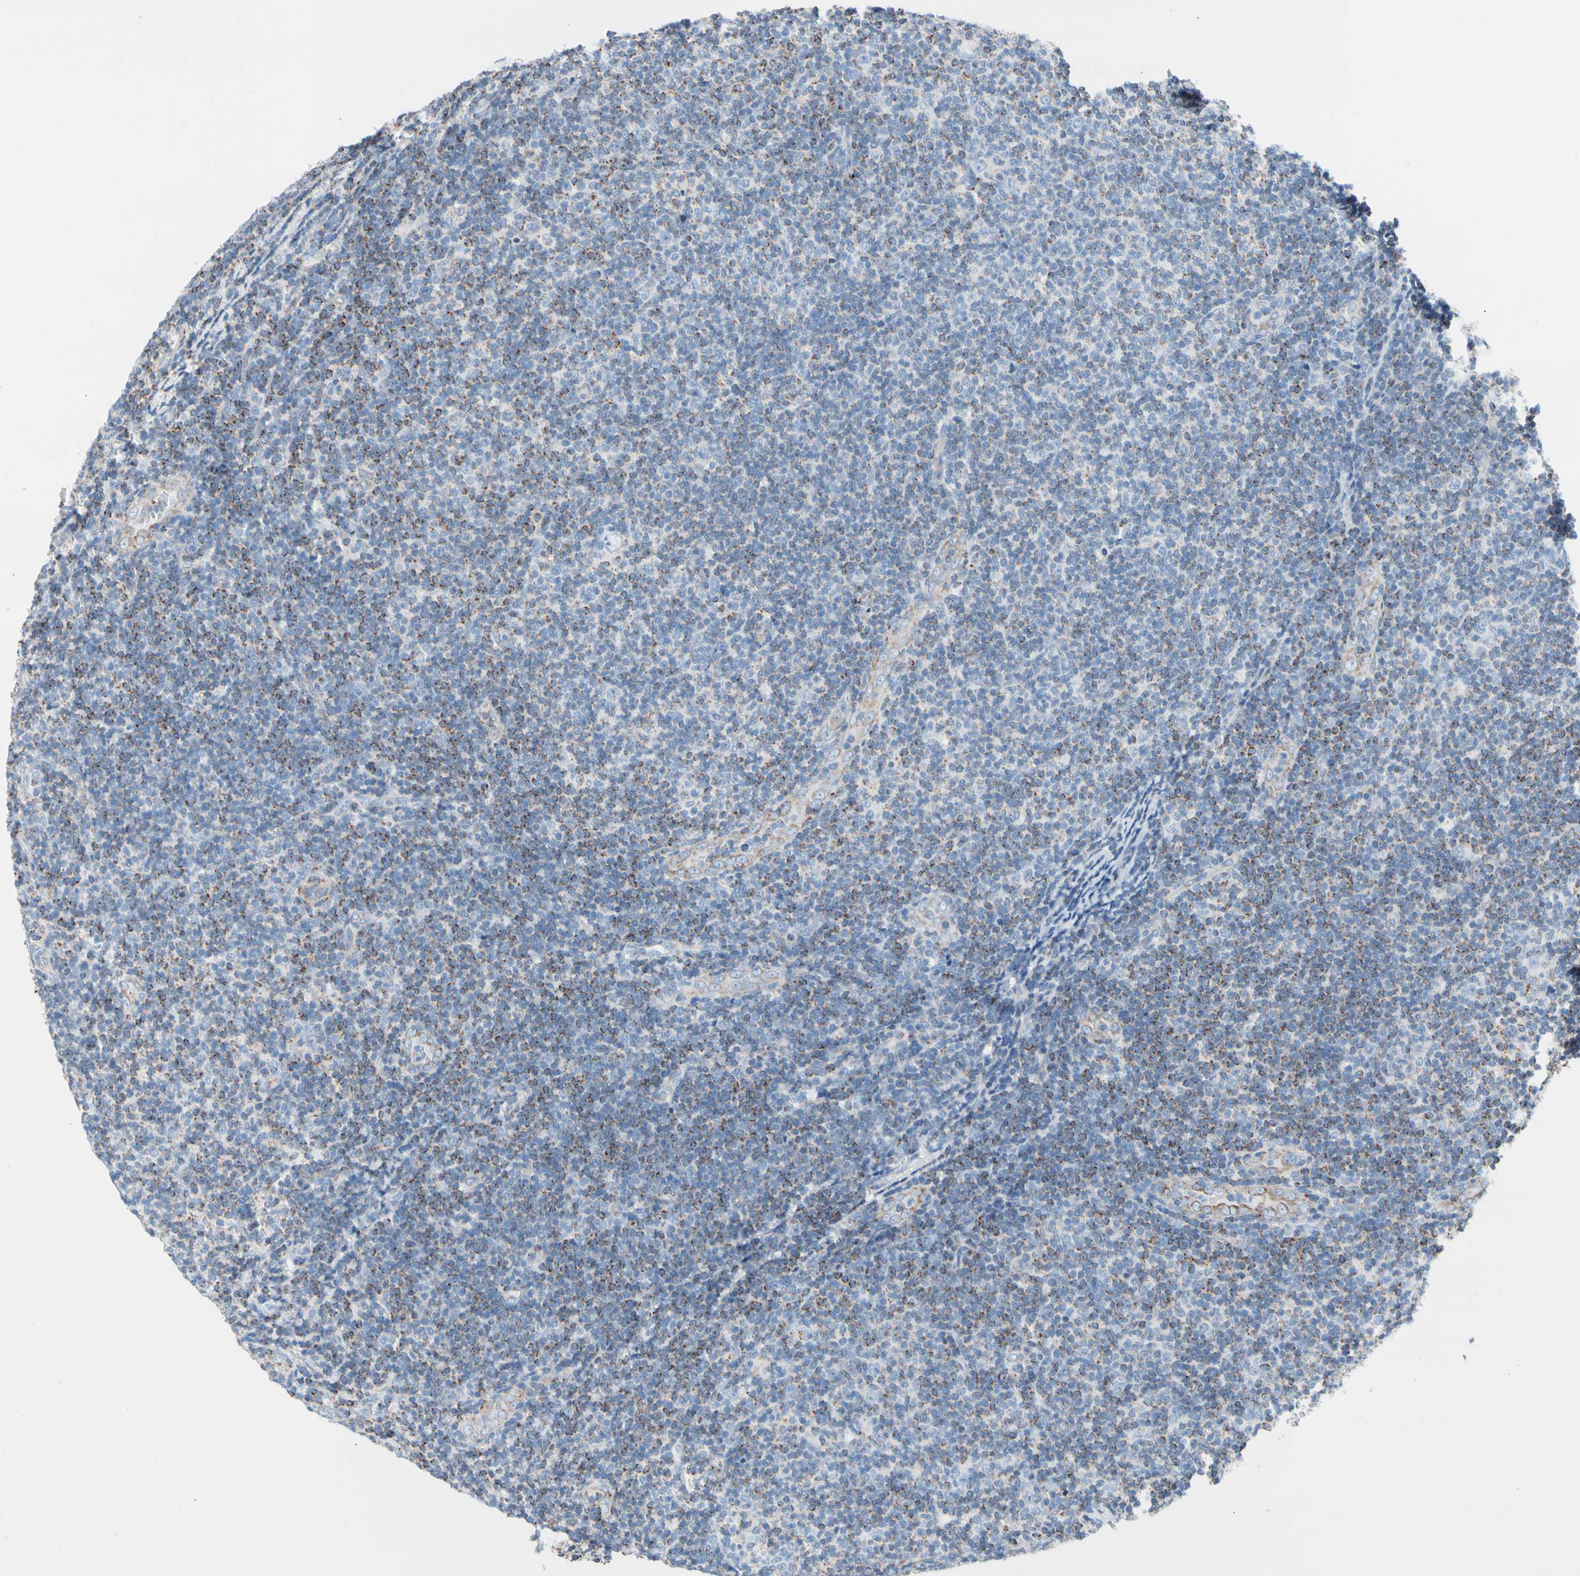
{"staining": {"intensity": "strong", "quantity": "25%-75%", "location": "cytoplasmic/membranous"}, "tissue": "lymphoma", "cell_type": "Tumor cells", "image_type": "cancer", "snomed": [{"axis": "morphology", "description": "Malignant lymphoma, non-Hodgkin's type, Low grade"}, {"axis": "topography", "description": "Lymph node"}], "caption": "IHC histopathology image of neoplastic tissue: human lymphoma stained using IHC exhibits high levels of strong protein expression localized specifically in the cytoplasmic/membranous of tumor cells, appearing as a cytoplasmic/membranous brown color.", "gene": "HK1", "patient": {"sex": "male", "age": 83}}